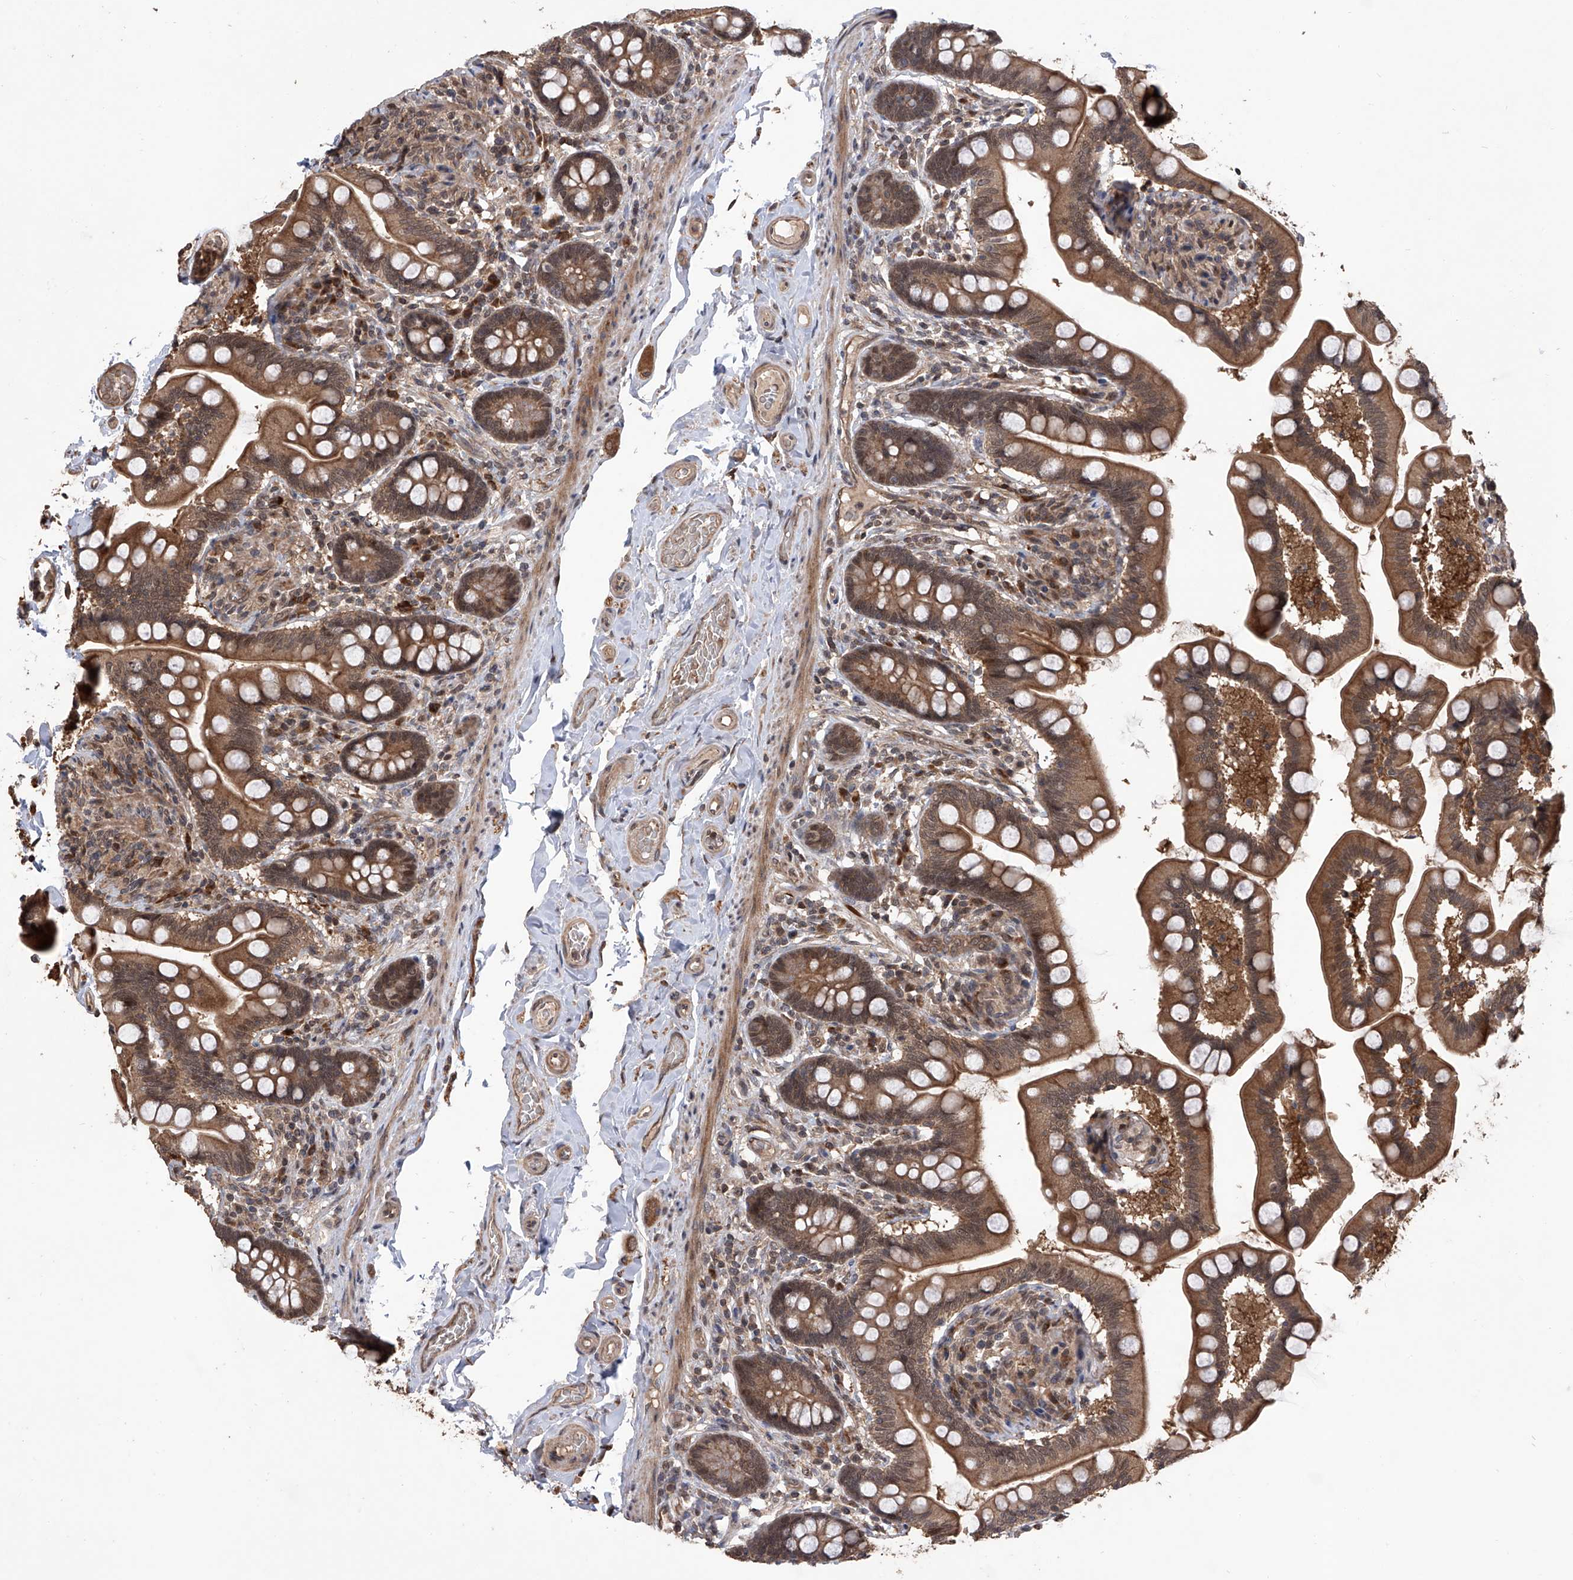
{"staining": {"intensity": "moderate", "quantity": ">75%", "location": "cytoplasmic/membranous,nuclear"}, "tissue": "small intestine", "cell_type": "Glandular cells", "image_type": "normal", "snomed": [{"axis": "morphology", "description": "Normal tissue, NOS"}, {"axis": "topography", "description": "Small intestine"}], "caption": "Unremarkable small intestine reveals moderate cytoplasmic/membranous,nuclear staining in approximately >75% of glandular cells.", "gene": "LYSMD4", "patient": {"sex": "female", "age": 64}}